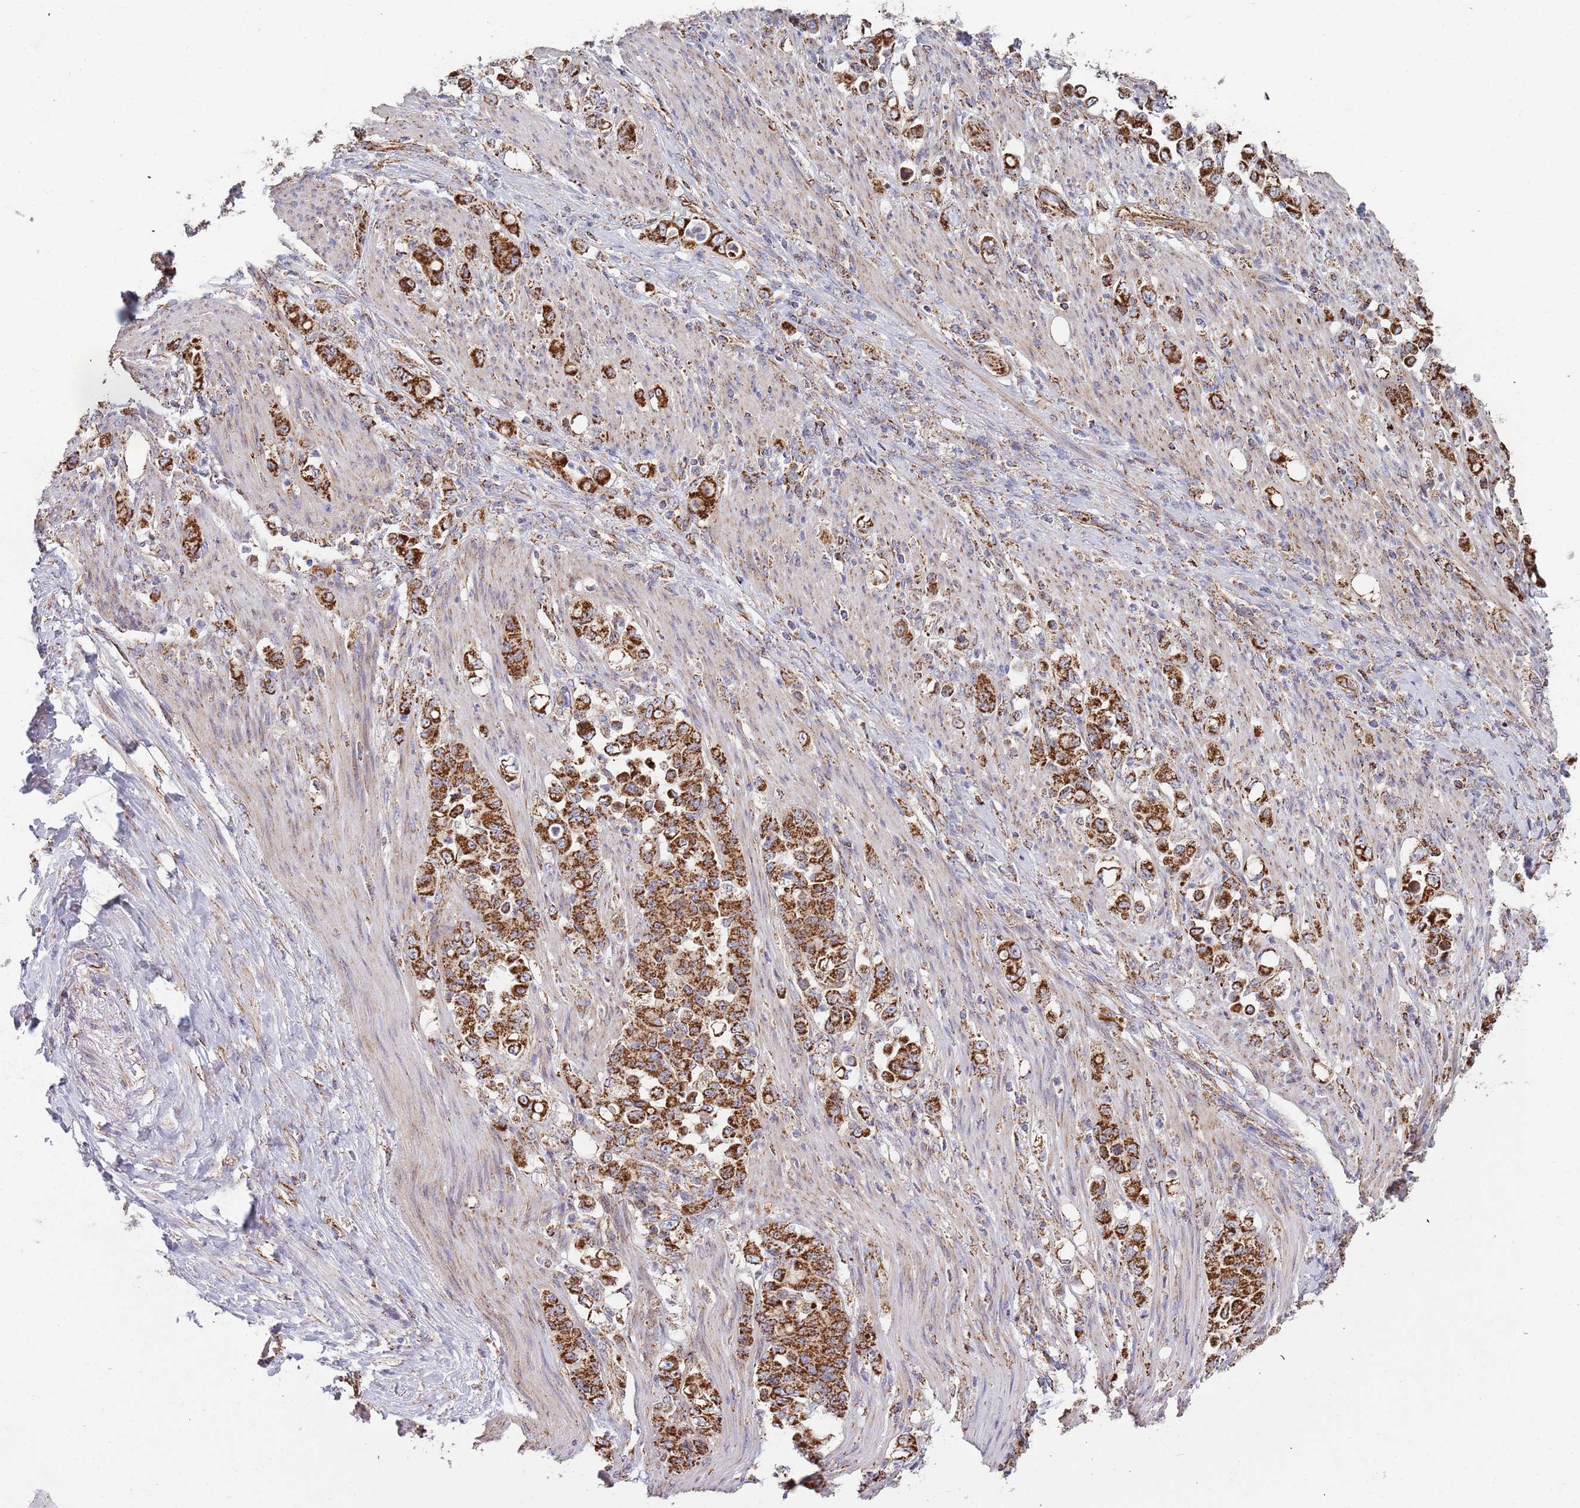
{"staining": {"intensity": "strong", "quantity": ">75%", "location": "cytoplasmic/membranous"}, "tissue": "stomach cancer", "cell_type": "Tumor cells", "image_type": "cancer", "snomed": [{"axis": "morphology", "description": "Normal tissue, NOS"}, {"axis": "morphology", "description": "Adenocarcinoma, NOS"}, {"axis": "topography", "description": "Stomach"}], "caption": "IHC staining of adenocarcinoma (stomach), which shows high levels of strong cytoplasmic/membranous expression in about >75% of tumor cells indicating strong cytoplasmic/membranous protein positivity. The staining was performed using DAB (3,3'-diaminobenzidine) (brown) for protein detection and nuclei were counterstained in hematoxylin (blue).", "gene": "VPS16", "patient": {"sex": "female", "age": 79}}